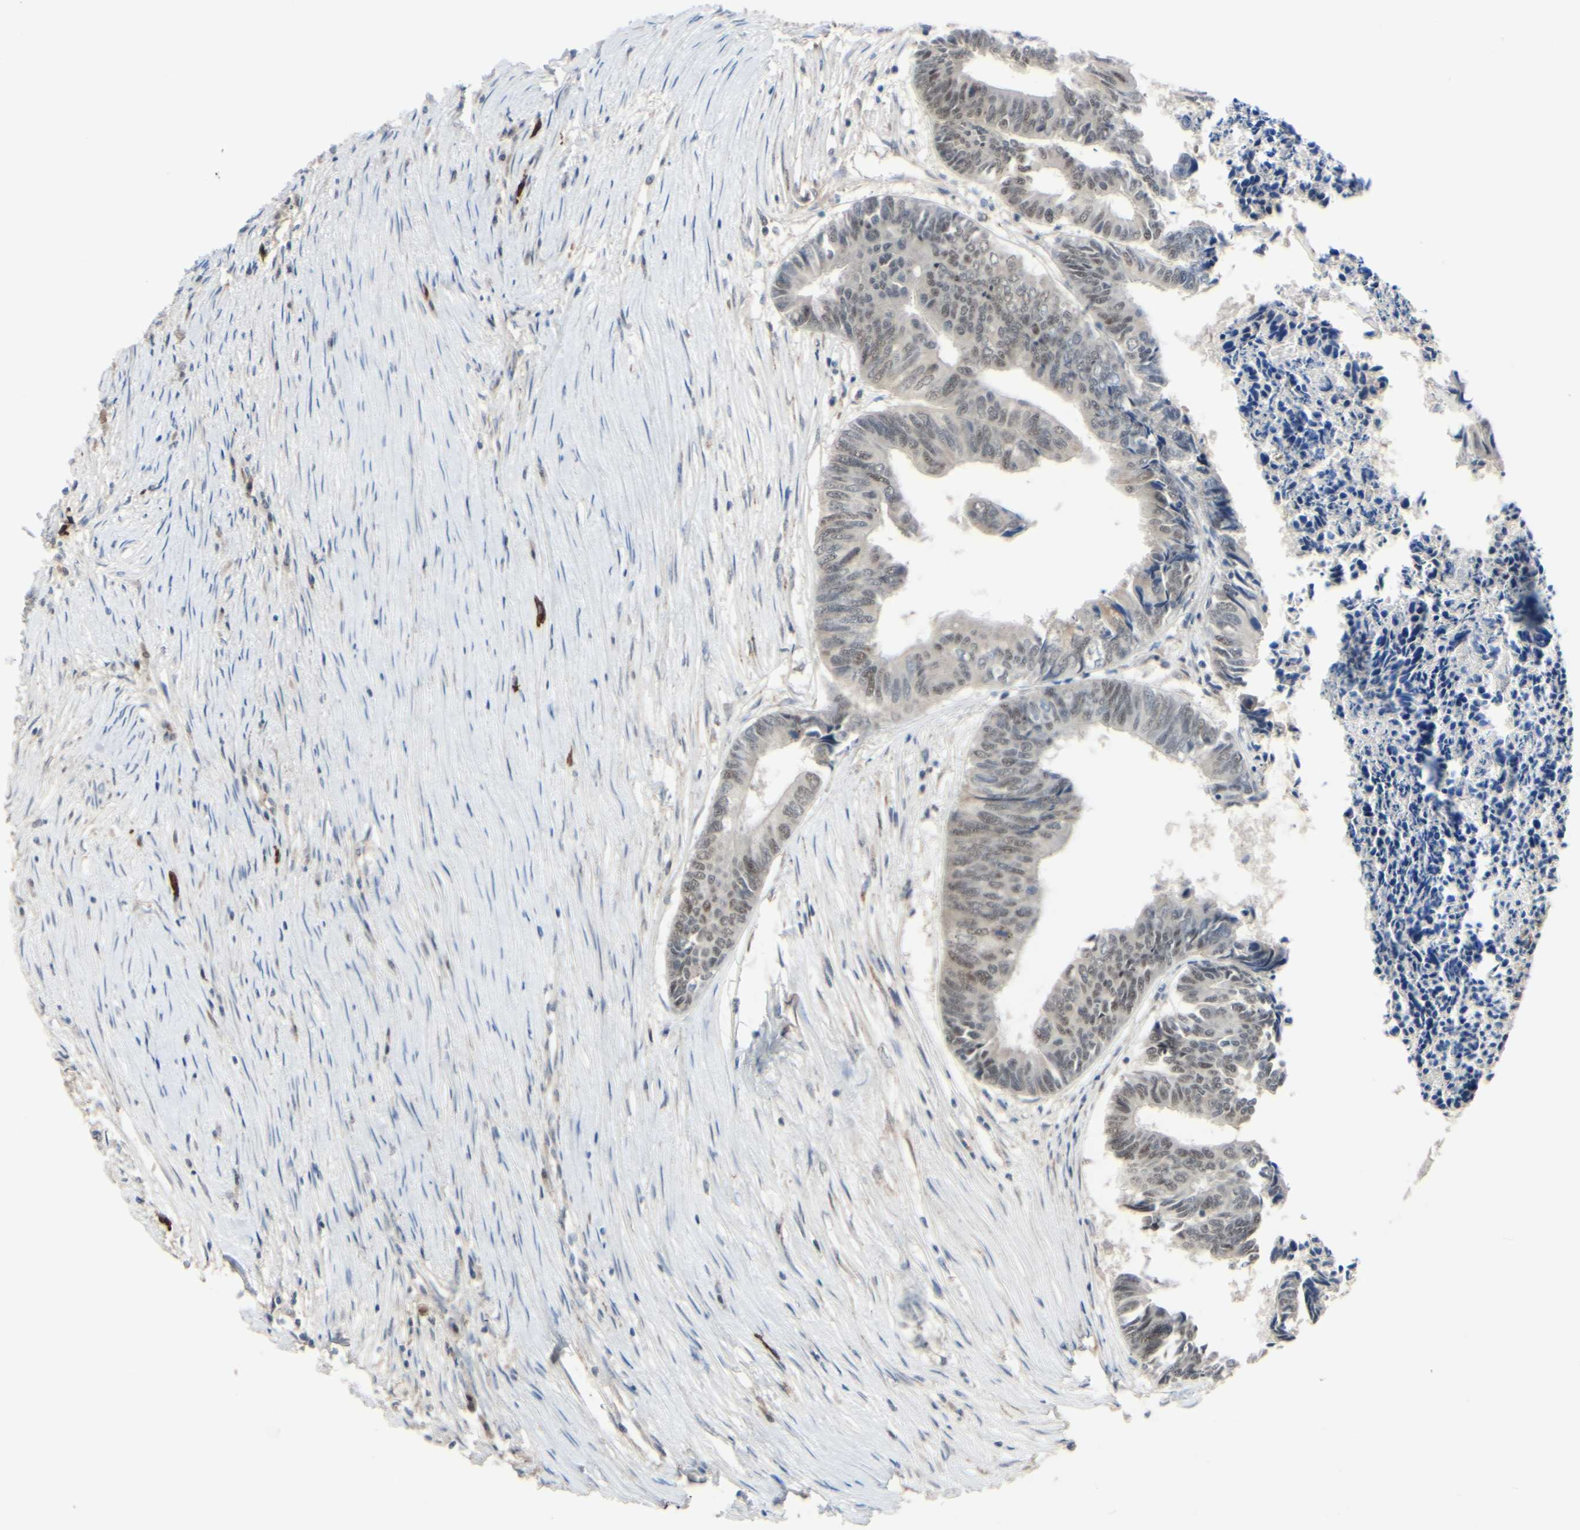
{"staining": {"intensity": "weak", "quantity": "25%-75%", "location": "nuclear"}, "tissue": "colorectal cancer", "cell_type": "Tumor cells", "image_type": "cancer", "snomed": [{"axis": "morphology", "description": "Adenocarcinoma, NOS"}, {"axis": "topography", "description": "Rectum"}], "caption": "Immunohistochemistry (IHC) micrograph of human colorectal cancer stained for a protein (brown), which exhibits low levels of weak nuclear expression in approximately 25%-75% of tumor cells.", "gene": "LHX9", "patient": {"sex": "male", "age": 63}}